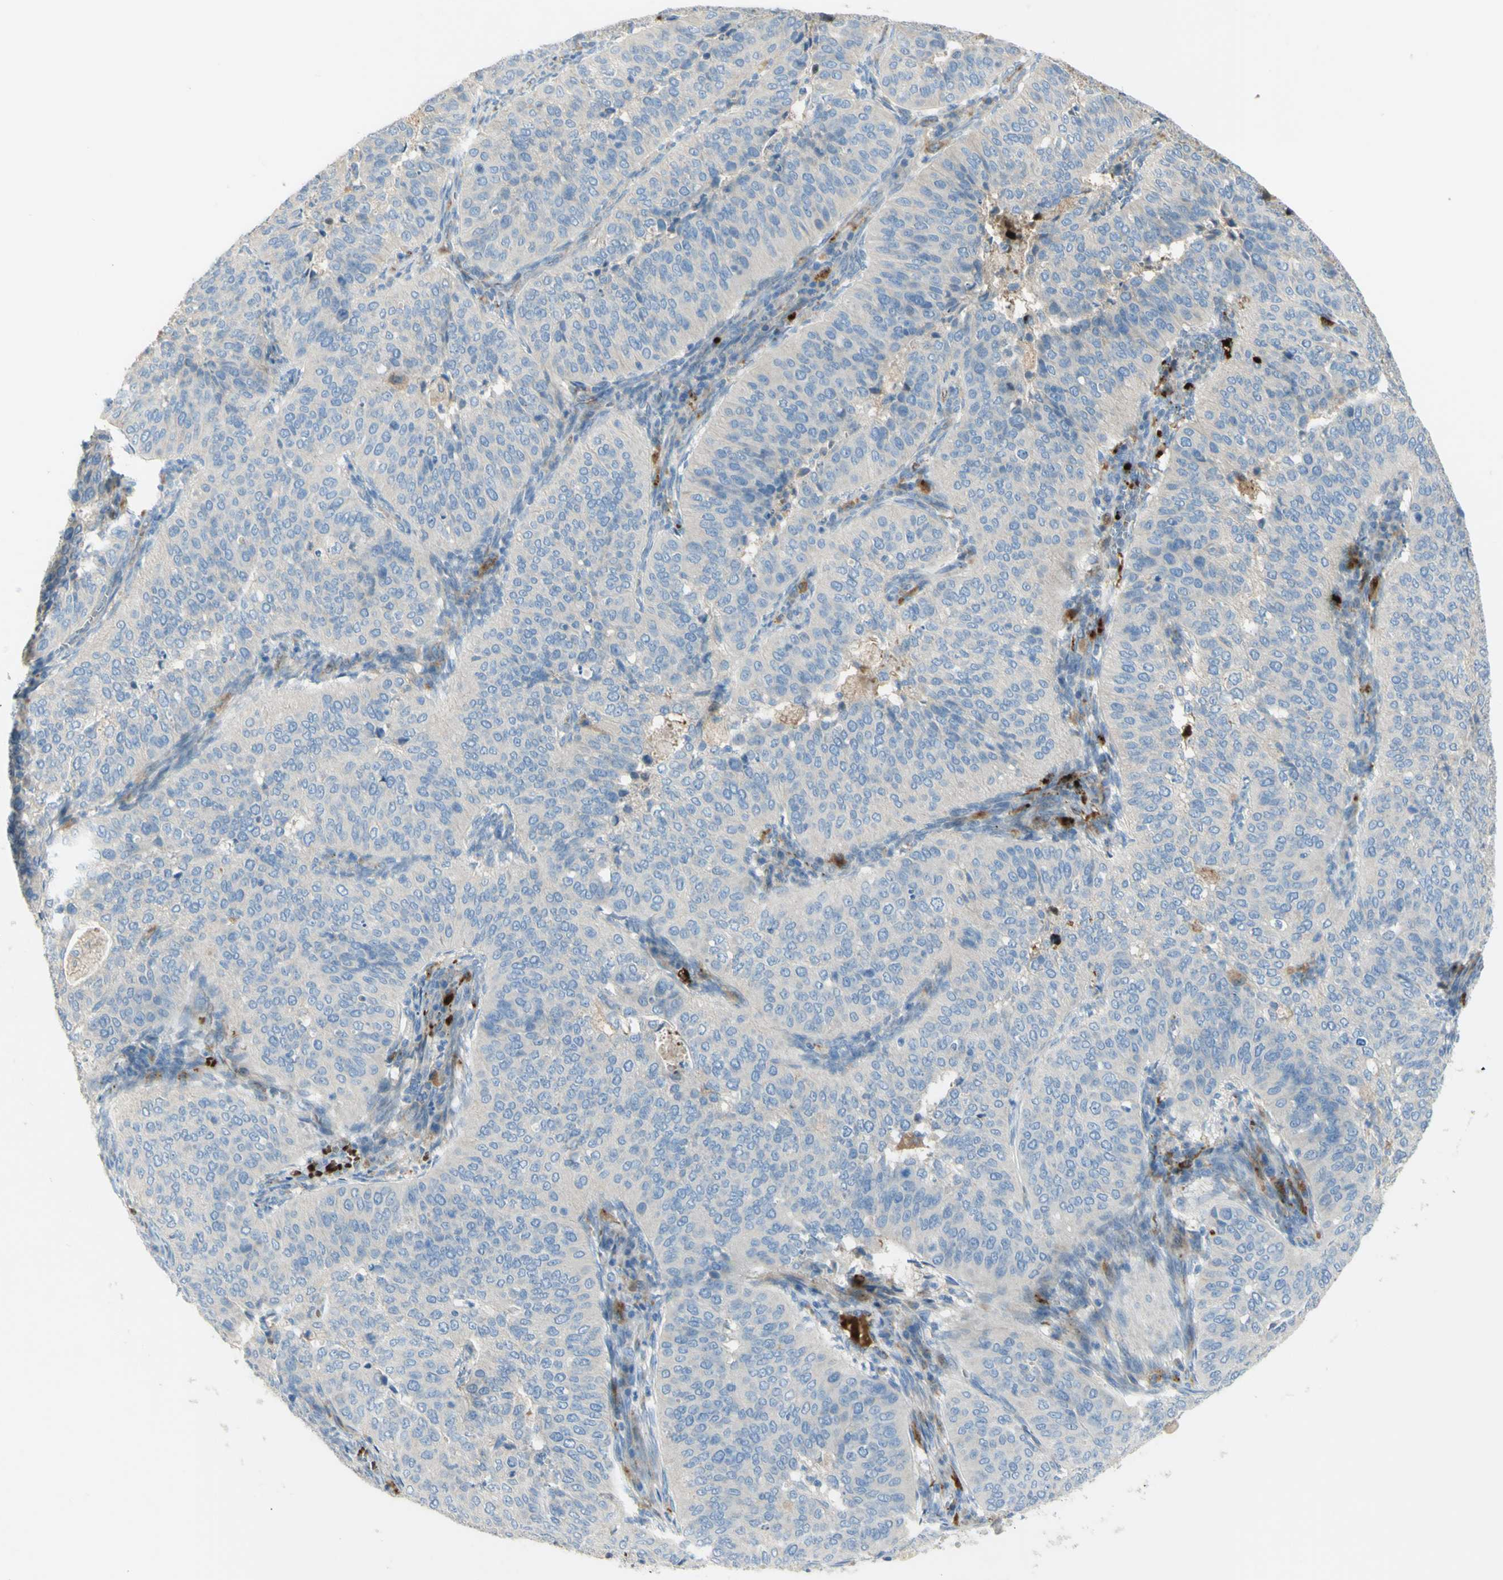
{"staining": {"intensity": "negative", "quantity": "none", "location": "none"}, "tissue": "cervical cancer", "cell_type": "Tumor cells", "image_type": "cancer", "snomed": [{"axis": "morphology", "description": "Normal tissue, NOS"}, {"axis": "morphology", "description": "Squamous cell carcinoma, NOS"}, {"axis": "topography", "description": "Cervix"}], "caption": "Tumor cells are negative for brown protein staining in cervical squamous cell carcinoma.", "gene": "GAN", "patient": {"sex": "female", "age": 39}}